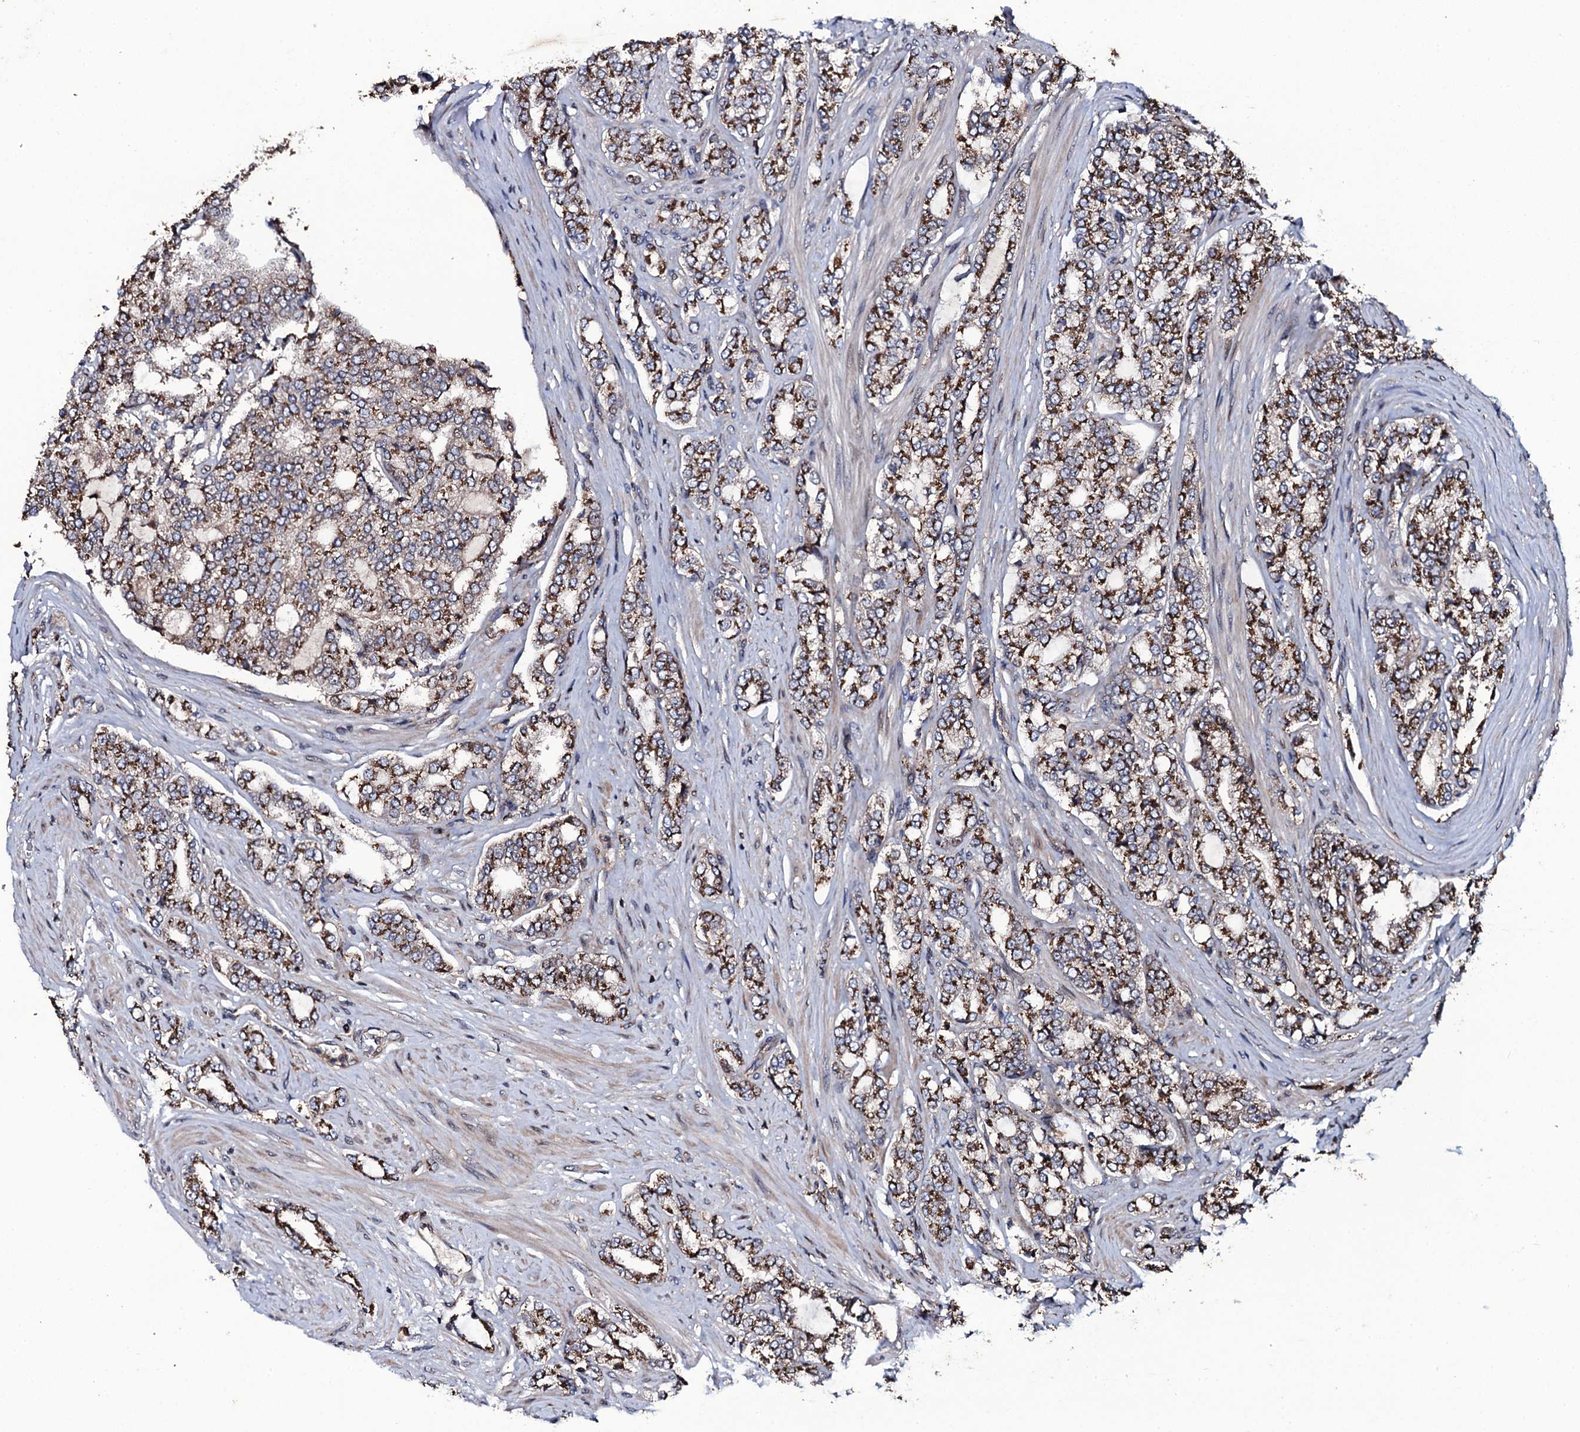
{"staining": {"intensity": "strong", "quantity": ">75%", "location": "cytoplasmic/membranous"}, "tissue": "prostate cancer", "cell_type": "Tumor cells", "image_type": "cancer", "snomed": [{"axis": "morphology", "description": "Adenocarcinoma, High grade"}, {"axis": "topography", "description": "Prostate"}], "caption": "Strong cytoplasmic/membranous protein expression is appreciated in approximately >75% of tumor cells in prostate cancer. Nuclei are stained in blue.", "gene": "PLET1", "patient": {"sex": "male", "age": 64}}